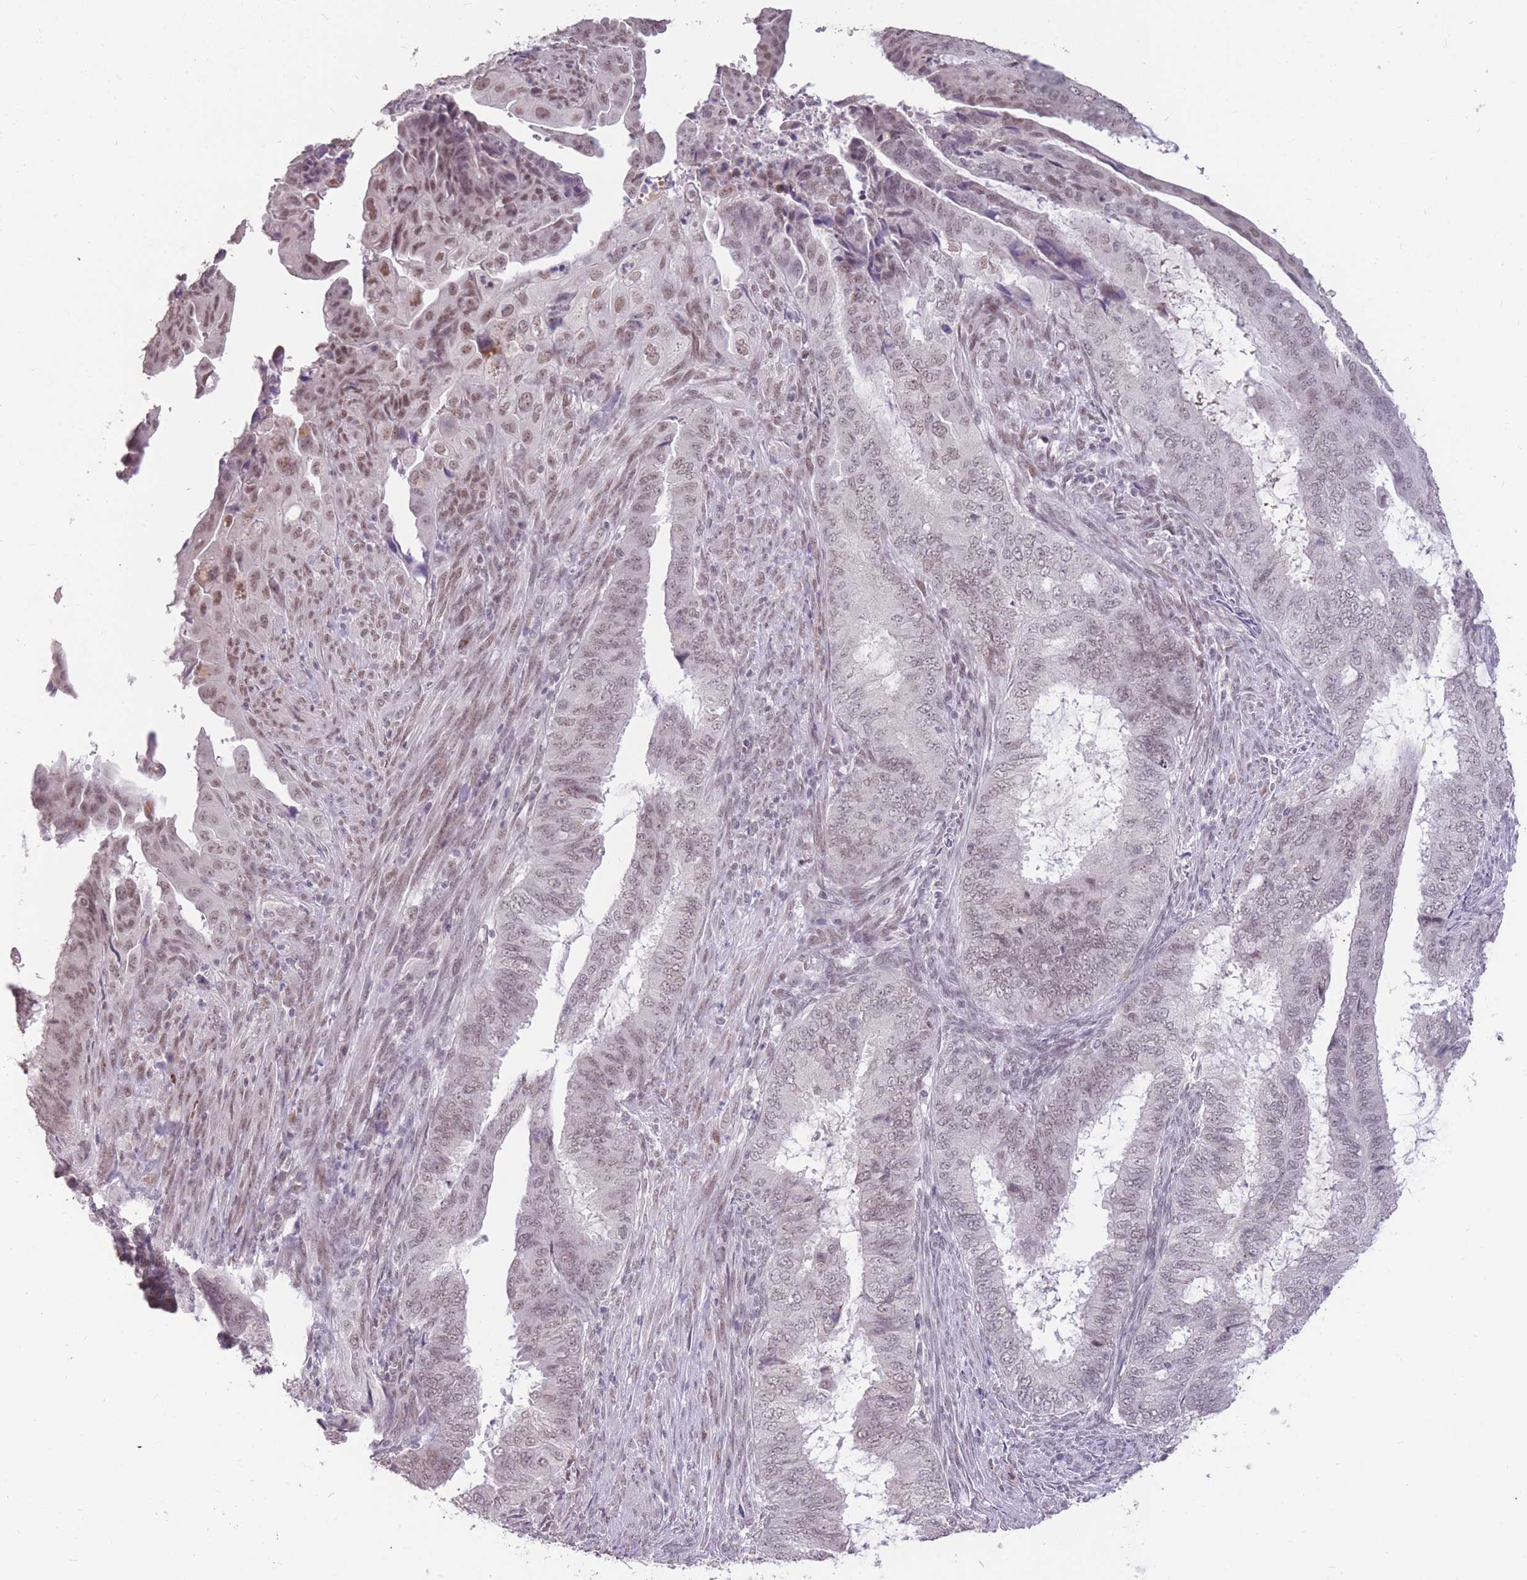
{"staining": {"intensity": "weak", "quantity": ">75%", "location": "nuclear"}, "tissue": "endometrial cancer", "cell_type": "Tumor cells", "image_type": "cancer", "snomed": [{"axis": "morphology", "description": "Adenocarcinoma, NOS"}, {"axis": "topography", "description": "Endometrium"}], "caption": "Endometrial cancer stained with DAB immunohistochemistry displays low levels of weak nuclear expression in about >75% of tumor cells.", "gene": "HNRNPUL1", "patient": {"sex": "female", "age": 51}}